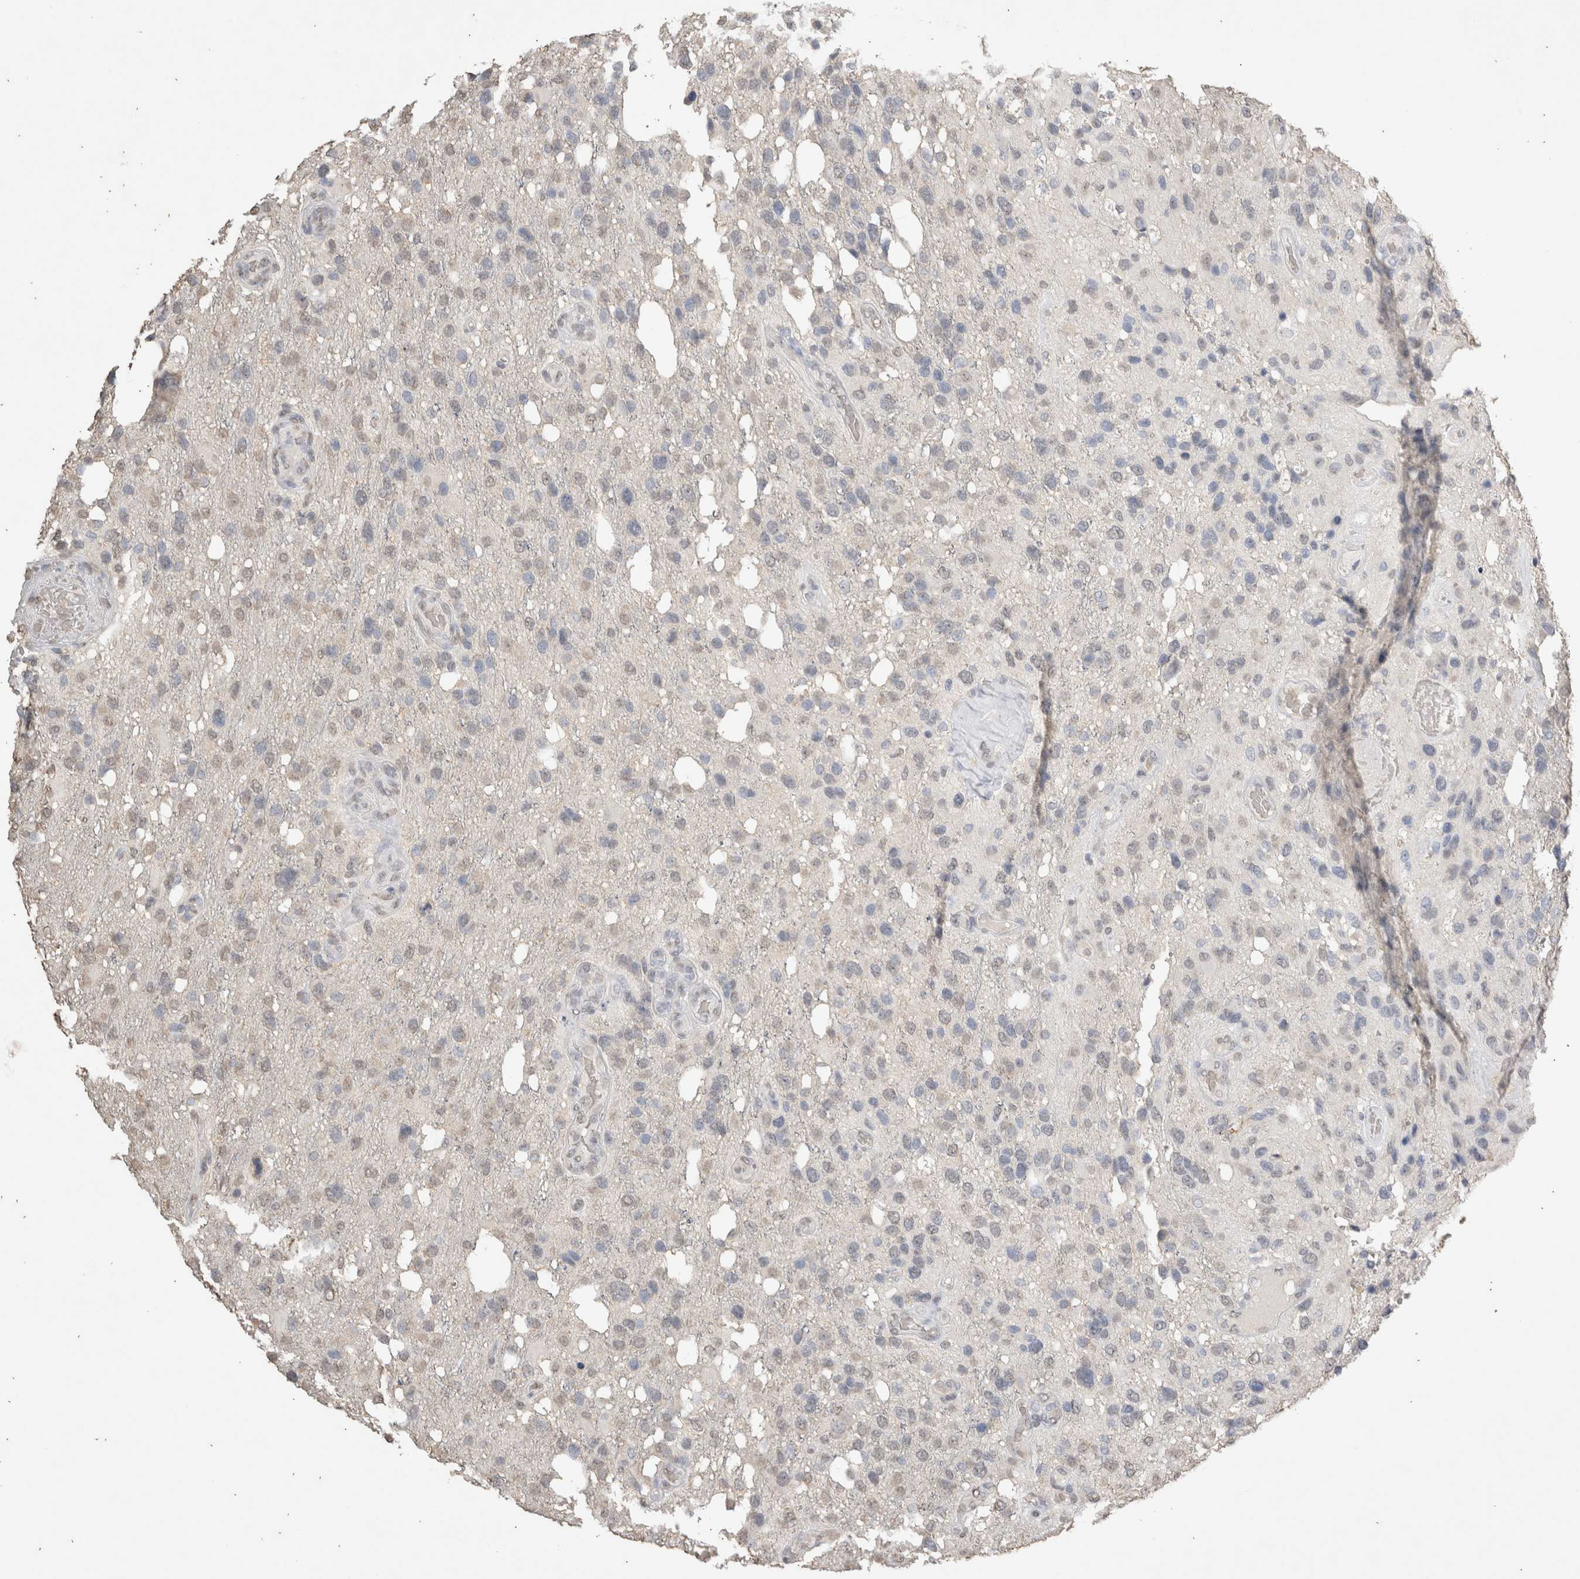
{"staining": {"intensity": "negative", "quantity": "none", "location": "none"}, "tissue": "glioma", "cell_type": "Tumor cells", "image_type": "cancer", "snomed": [{"axis": "morphology", "description": "Glioma, malignant, High grade"}, {"axis": "topography", "description": "Brain"}], "caption": "The histopathology image displays no significant positivity in tumor cells of high-grade glioma (malignant).", "gene": "LGALS2", "patient": {"sex": "female", "age": 58}}